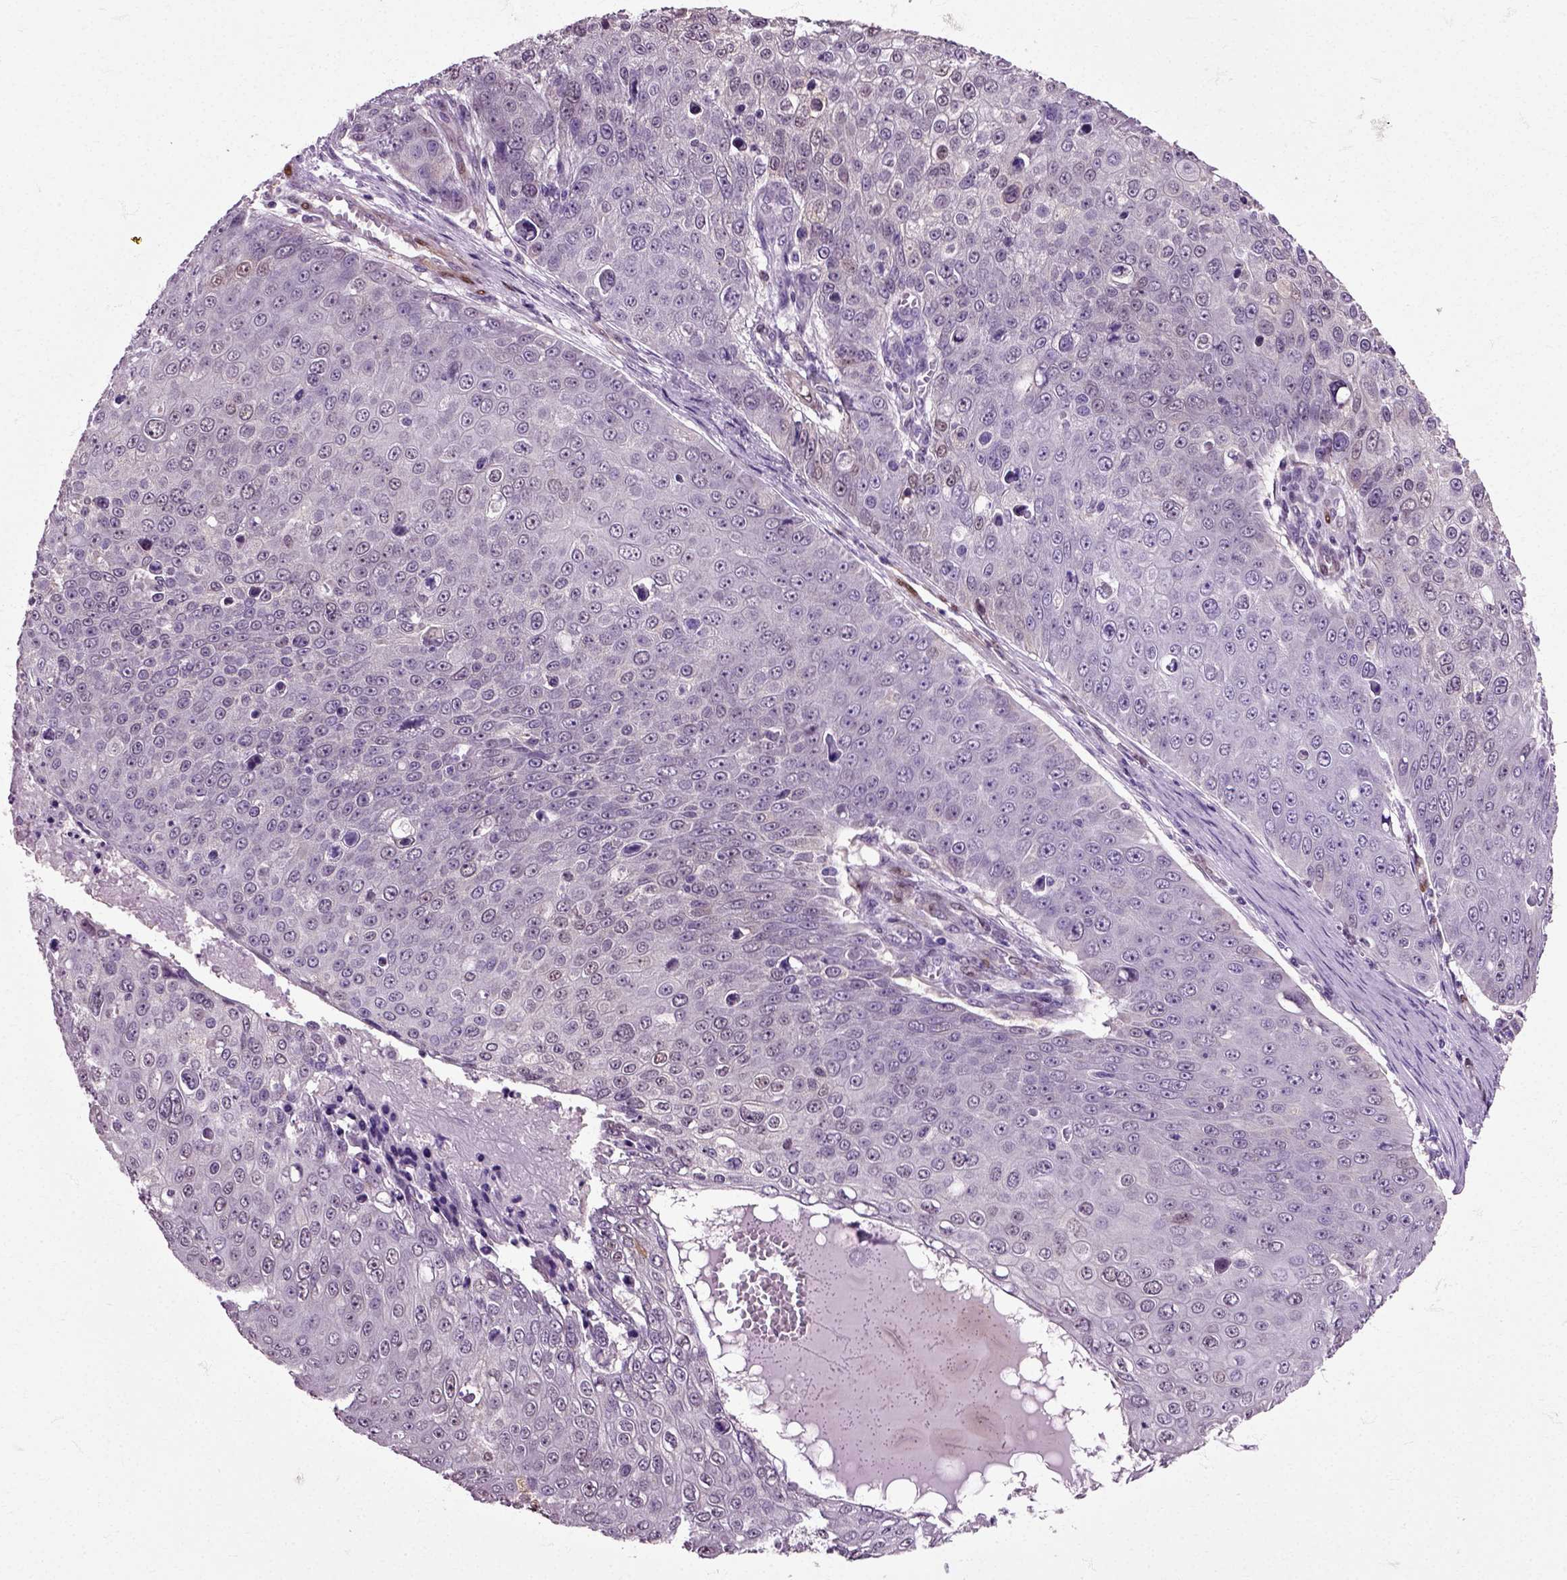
{"staining": {"intensity": "negative", "quantity": "none", "location": "none"}, "tissue": "skin cancer", "cell_type": "Tumor cells", "image_type": "cancer", "snomed": [{"axis": "morphology", "description": "Squamous cell carcinoma, NOS"}, {"axis": "topography", "description": "Skin"}], "caption": "The immunohistochemistry (IHC) photomicrograph has no significant expression in tumor cells of squamous cell carcinoma (skin) tissue.", "gene": "HSPA2", "patient": {"sex": "male", "age": 71}}